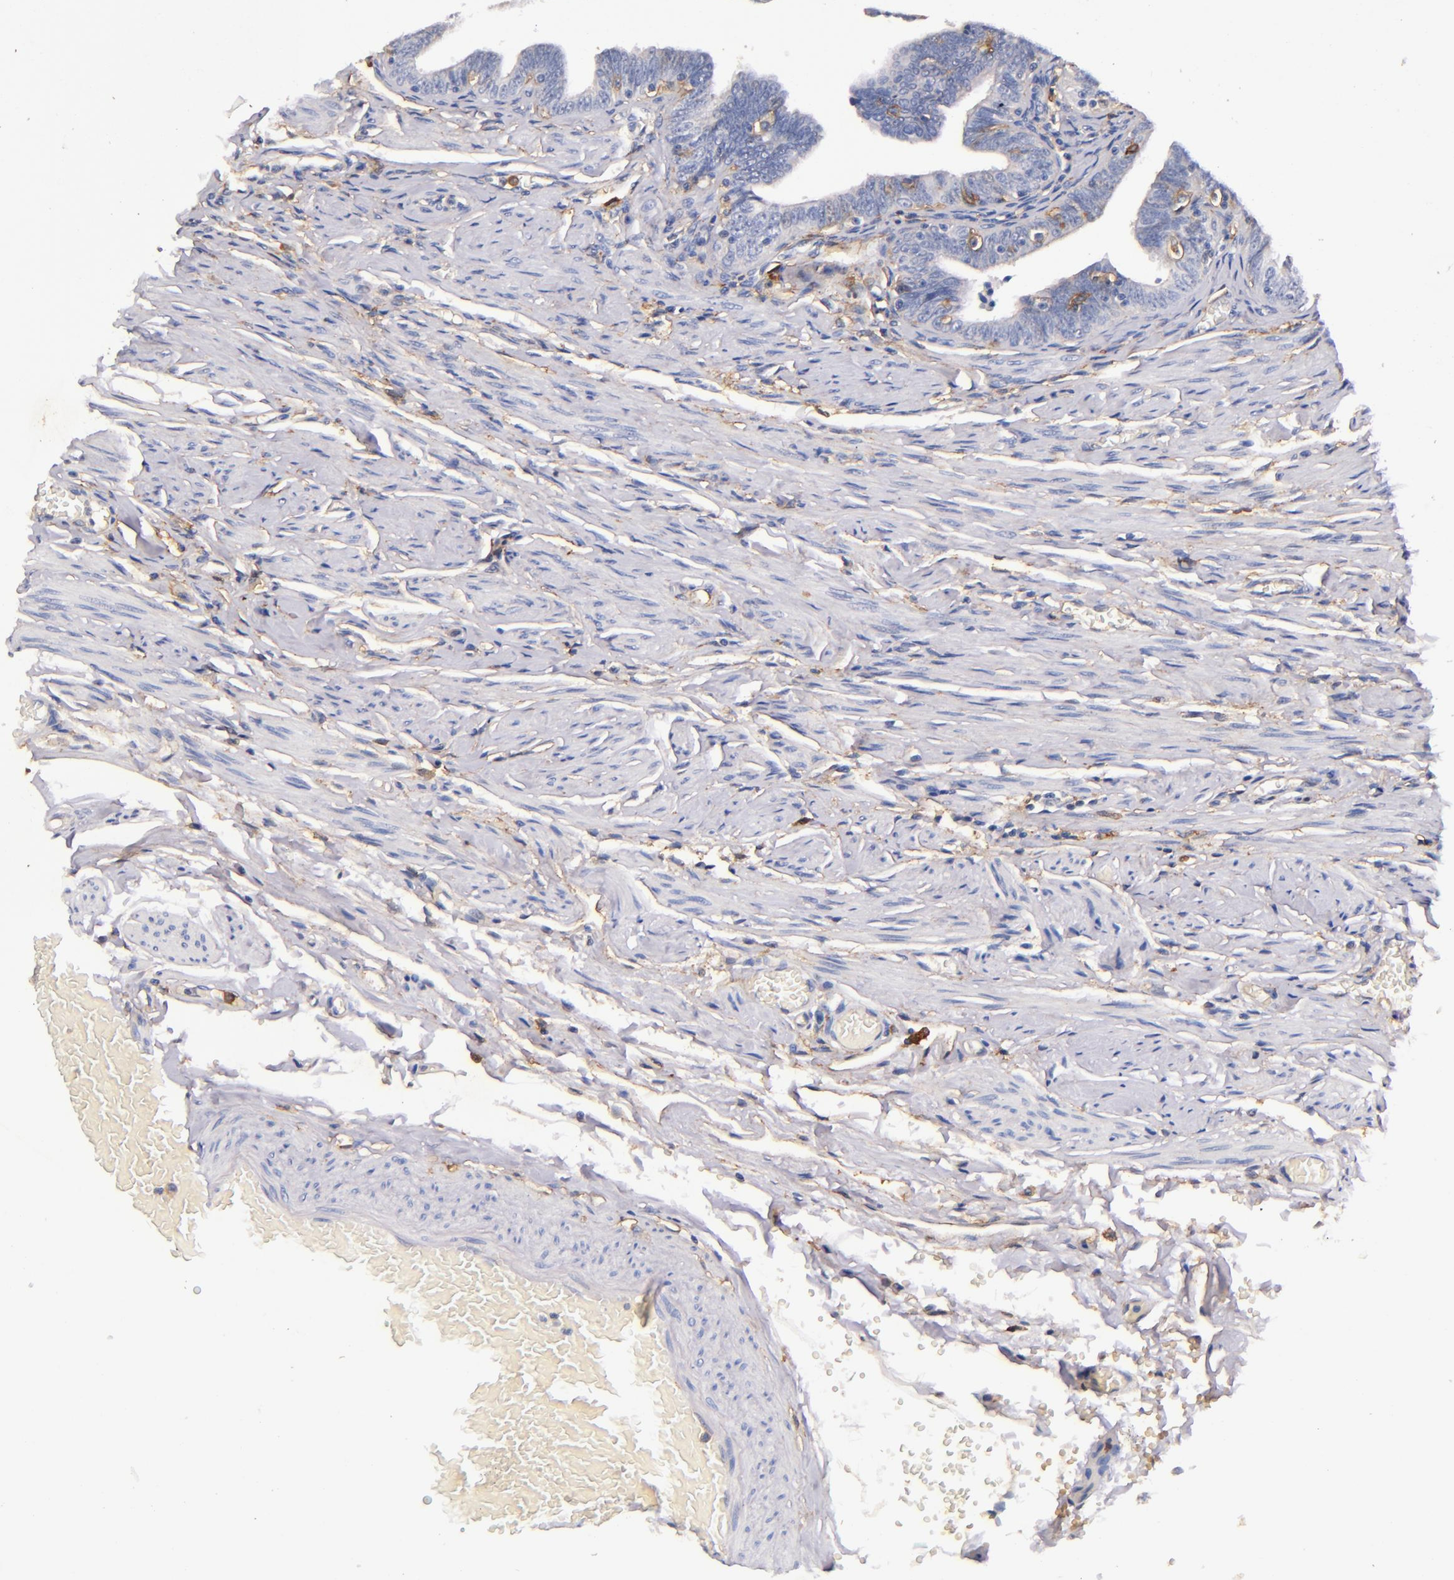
{"staining": {"intensity": "strong", "quantity": "<25%", "location": "cytoplasmic/membranous"}, "tissue": "fallopian tube", "cell_type": "Glandular cells", "image_type": "normal", "snomed": [{"axis": "morphology", "description": "Normal tissue, NOS"}, {"axis": "topography", "description": "Fallopian tube"}, {"axis": "topography", "description": "Ovary"}], "caption": "IHC of normal fallopian tube shows medium levels of strong cytoplasmic/membranous expression in approximately <25% of glandular cells.", "gene": "SIRPA", "patient": {"sex": "female", "age": 69}}